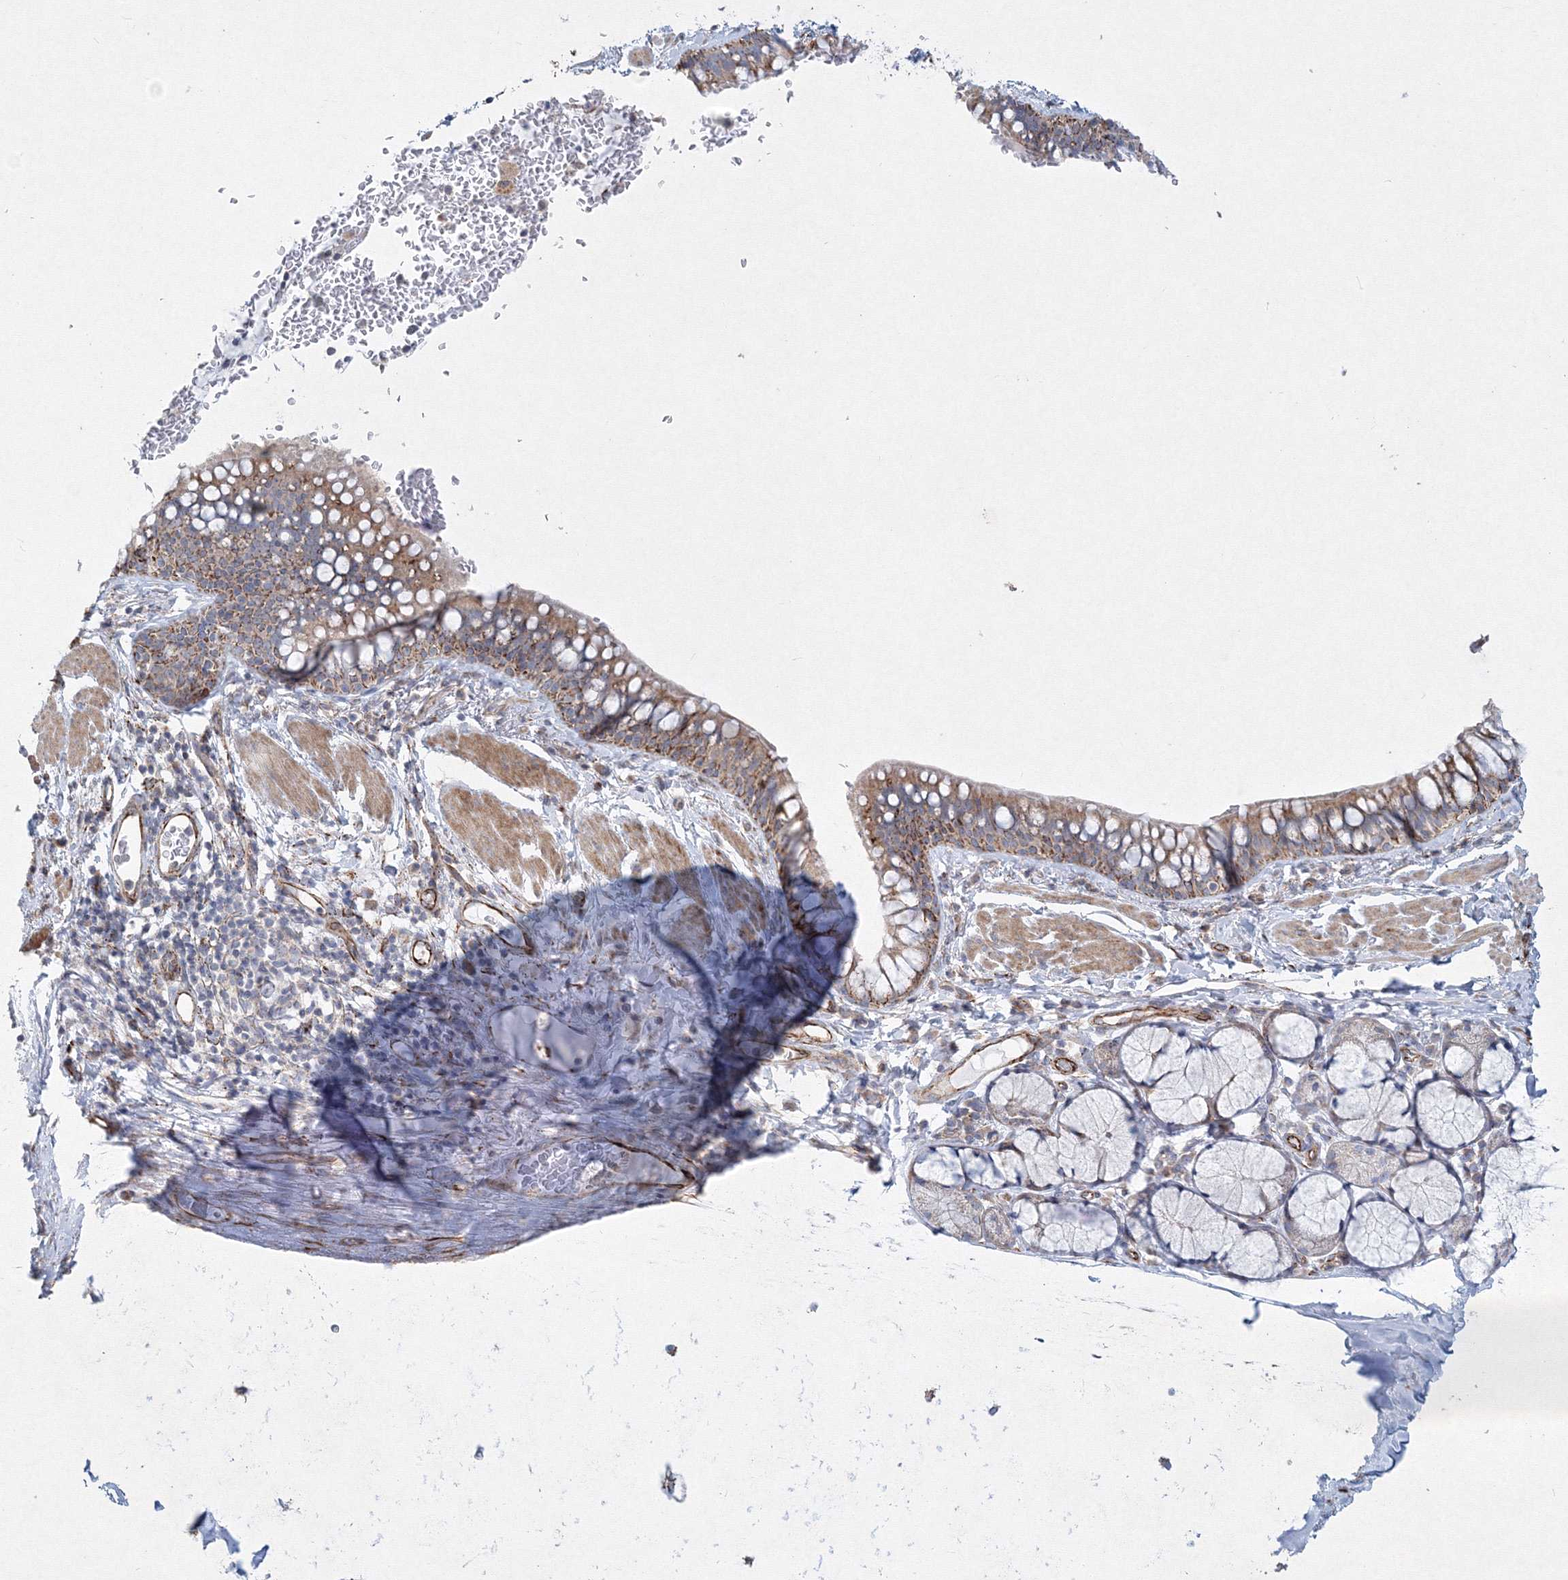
{"staining": {"intensity": "moderate", "quantity": ">75%", "location": "cytoplasmic/membranous"}, "tissue": "bronchus", "cell_type": "Respiratory epithelial cells", "image_type": "normal", "snomed": [{"axis": "morphology", "description": "Normal tissue, NOS"}, {"axis": "topography", "description": "Cartilage tissue"}, {"axis": "topography", "description": "Bronchus"}], "caption": "Moderate cytoplasmic/membranous staining is appreciated in about >75% of respiratory epithelial cells in unremarkable bronchus. (DAB = brown stain, brightfield microscopy at high magnification).", "gene": "WDR49", "patient": {"sex": "female", "age": 36}}